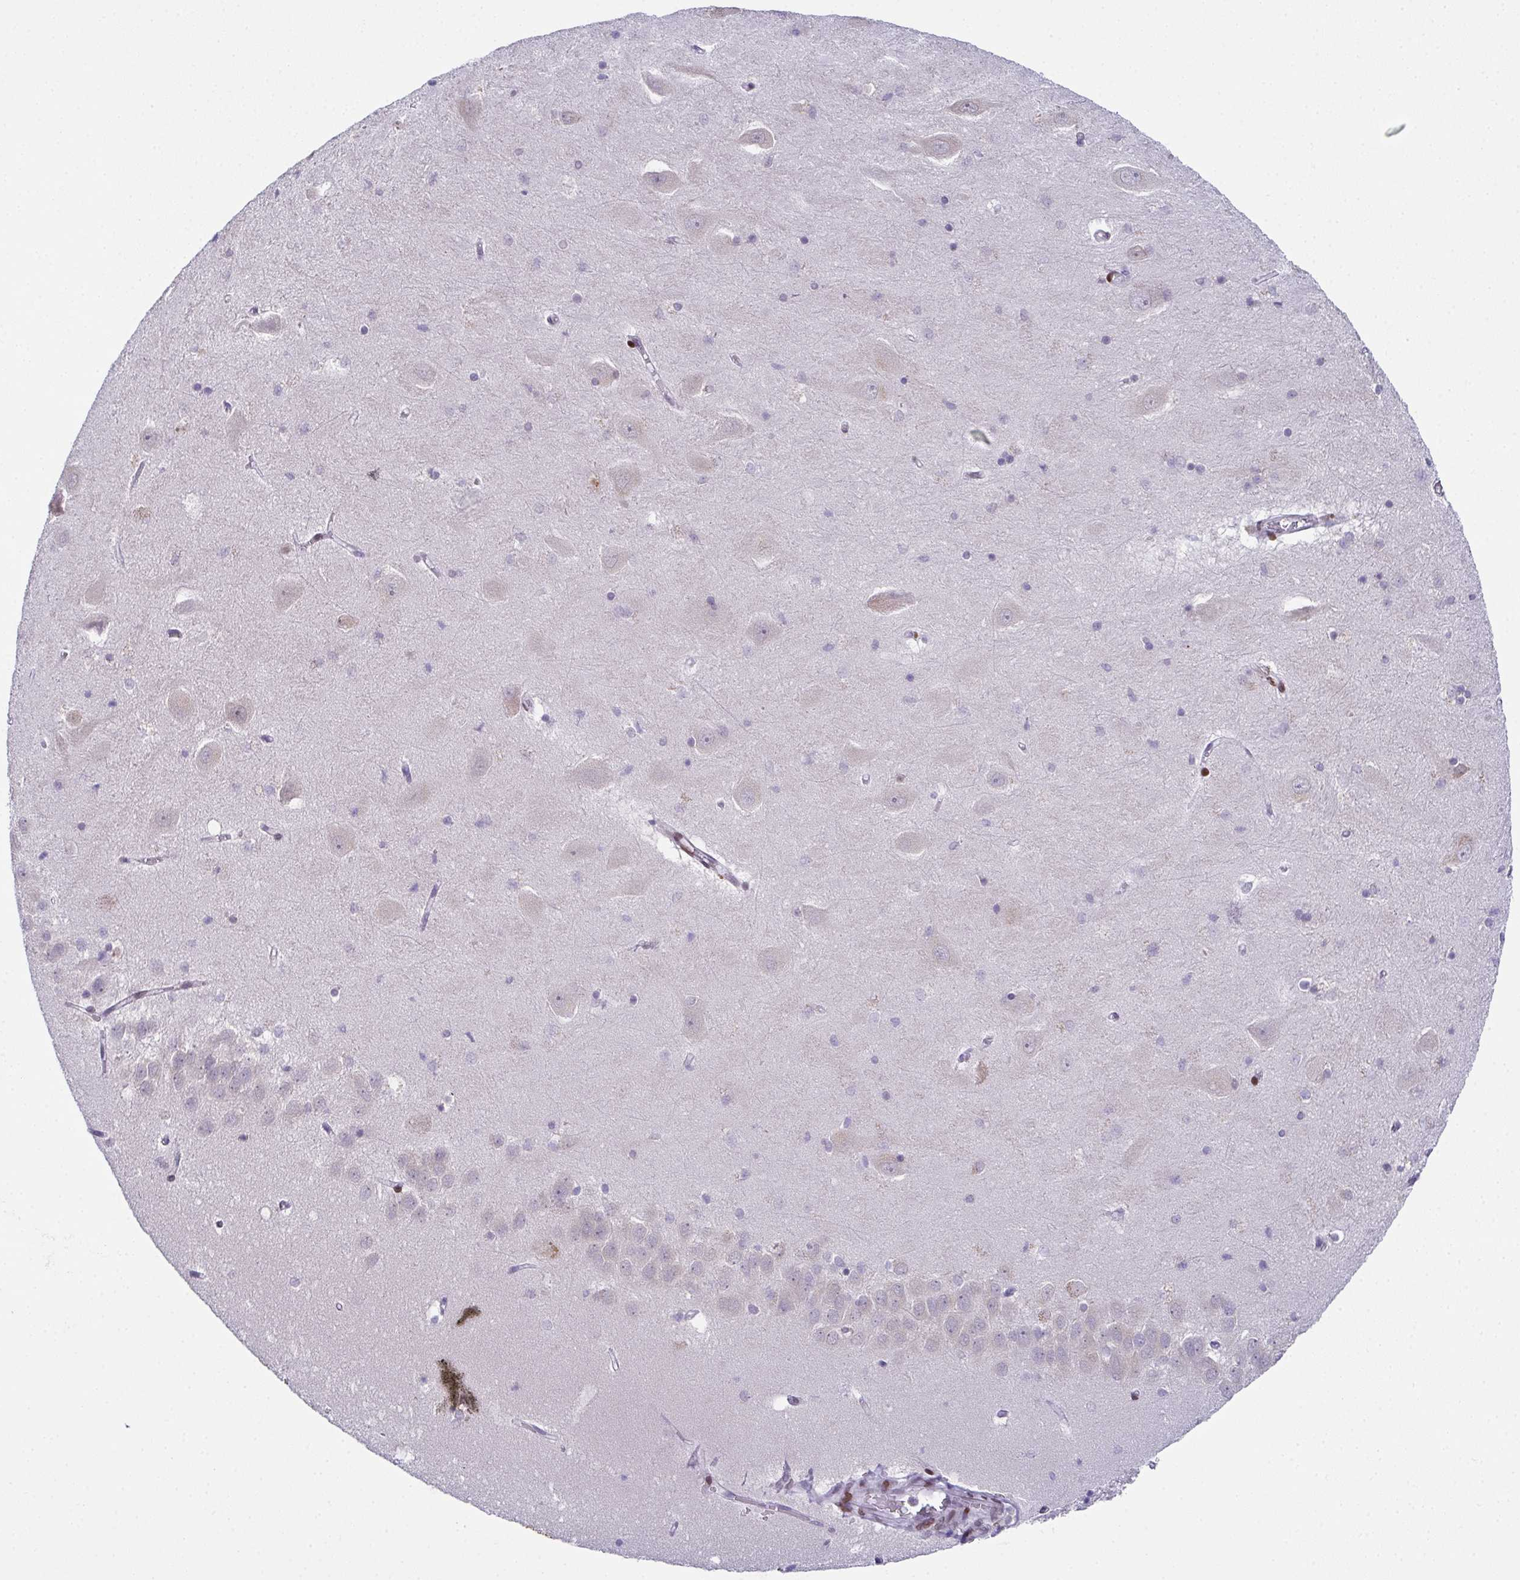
{"staining": {"intensity": "negative", "quantity": "none", "location": "none"}, "tissue": "hippocampus", "cell_type": "Glial cells", "image_type": "normal", "snomed": [{"axis": "morphology", "description": "Normal tissue, NOS"}, {"axis": "topography", "description": "Hippocampus"}], "caption": "The photomicrograph reveals no staining of glial cells in unremarkable hippocampus. (Stains: DAB IHC with hematoxylin counter stain, Microscopy: brightfield microscopy at high magnification).", "gene": "RB1", "patient": {"sex": "male", "age": 58}}